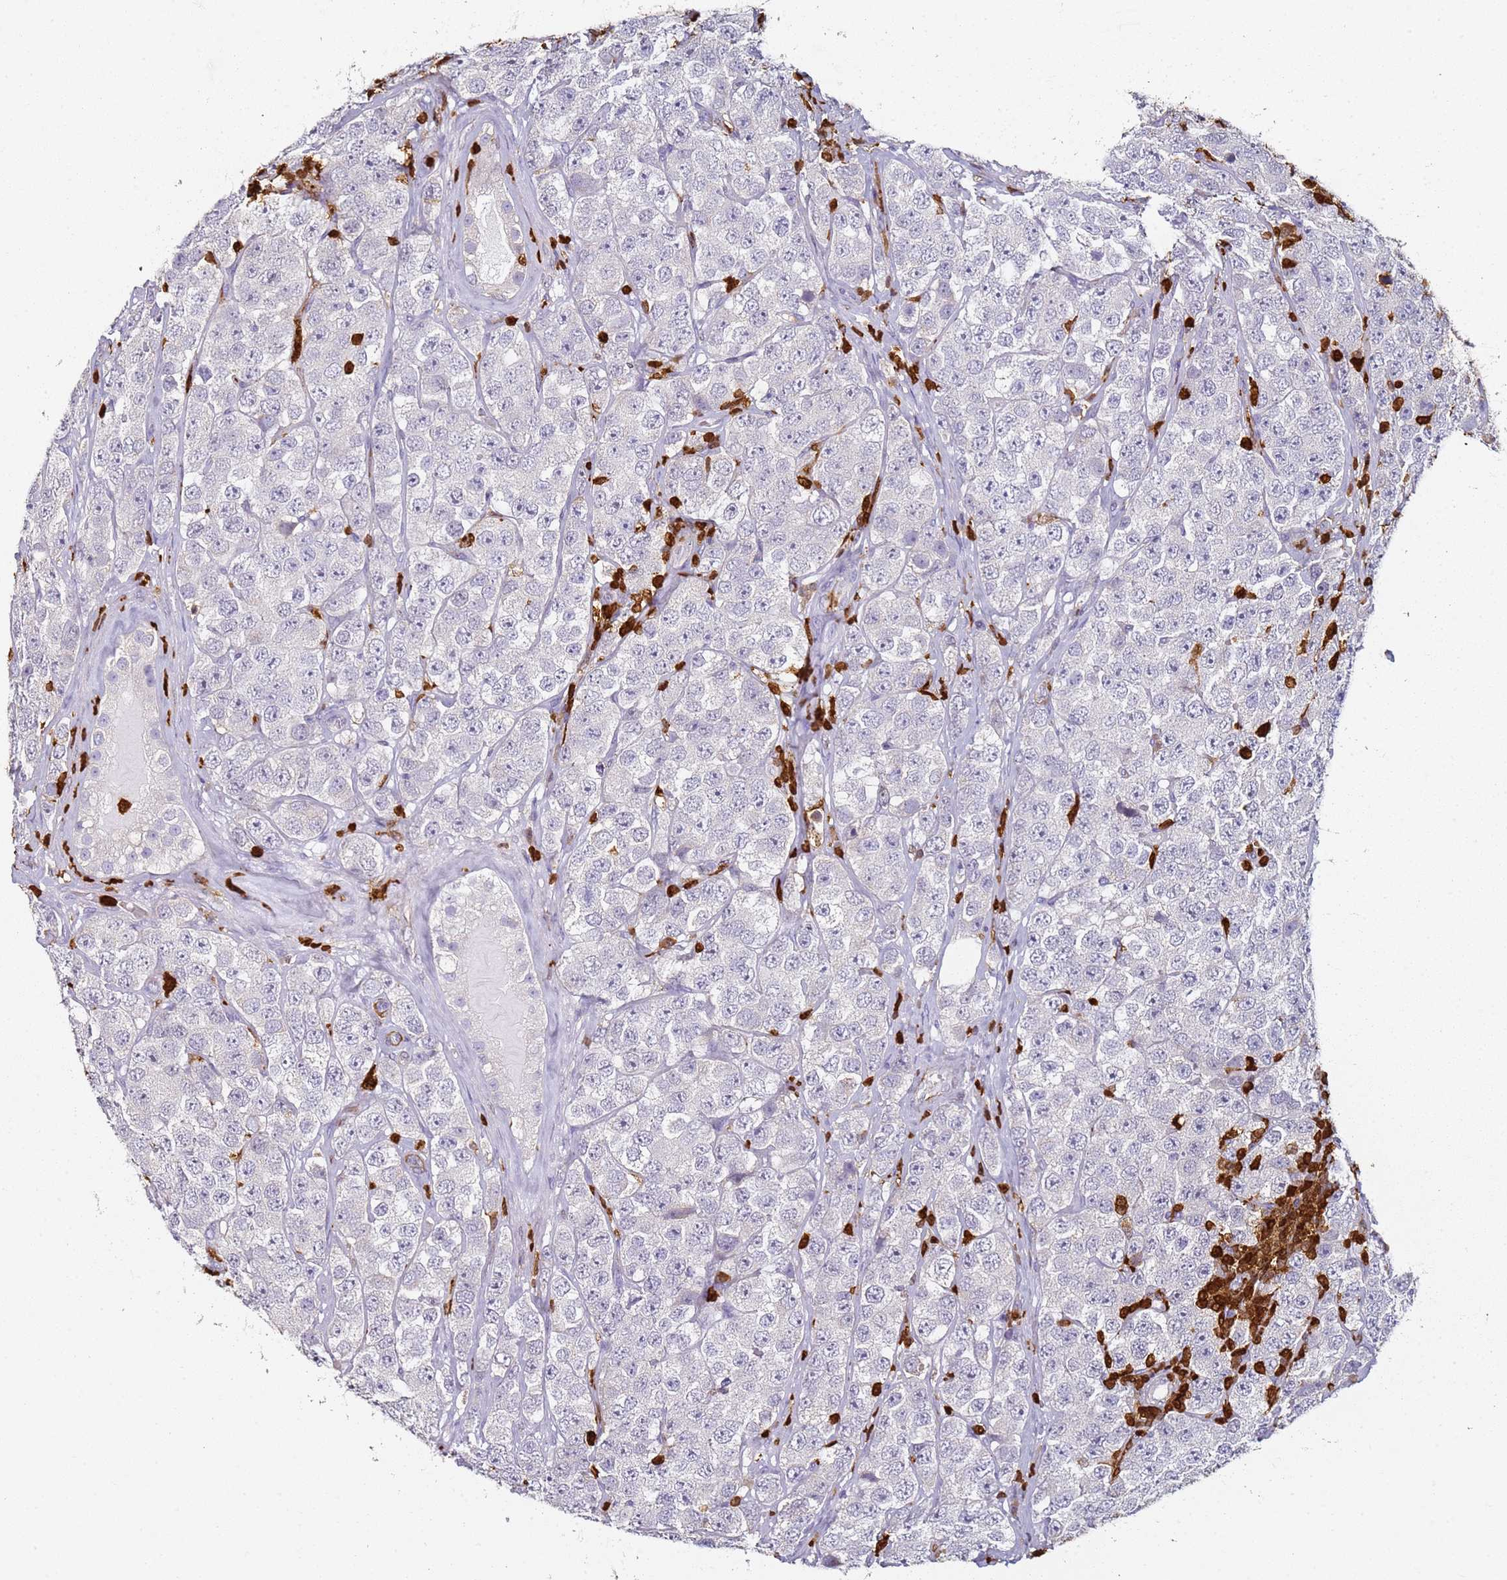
{"staining": {"intensity": "negative", "quantity": "none", "location": "none"}, "tissue": "testis cancer", "cell_type": "Tumor cells", "image_type": "cancer", "snomed": [{"axis": "morphology", "description": "Seminoma, NOS"}, {"axis": "topography", "description": "Testis"}], "caption": "This is an immunohistochemistry histopathology image of seminoma (testis). There is no expression in tumor cells.", "gene": "S100A4", "patient": {"sex": "male", "age": 28}}